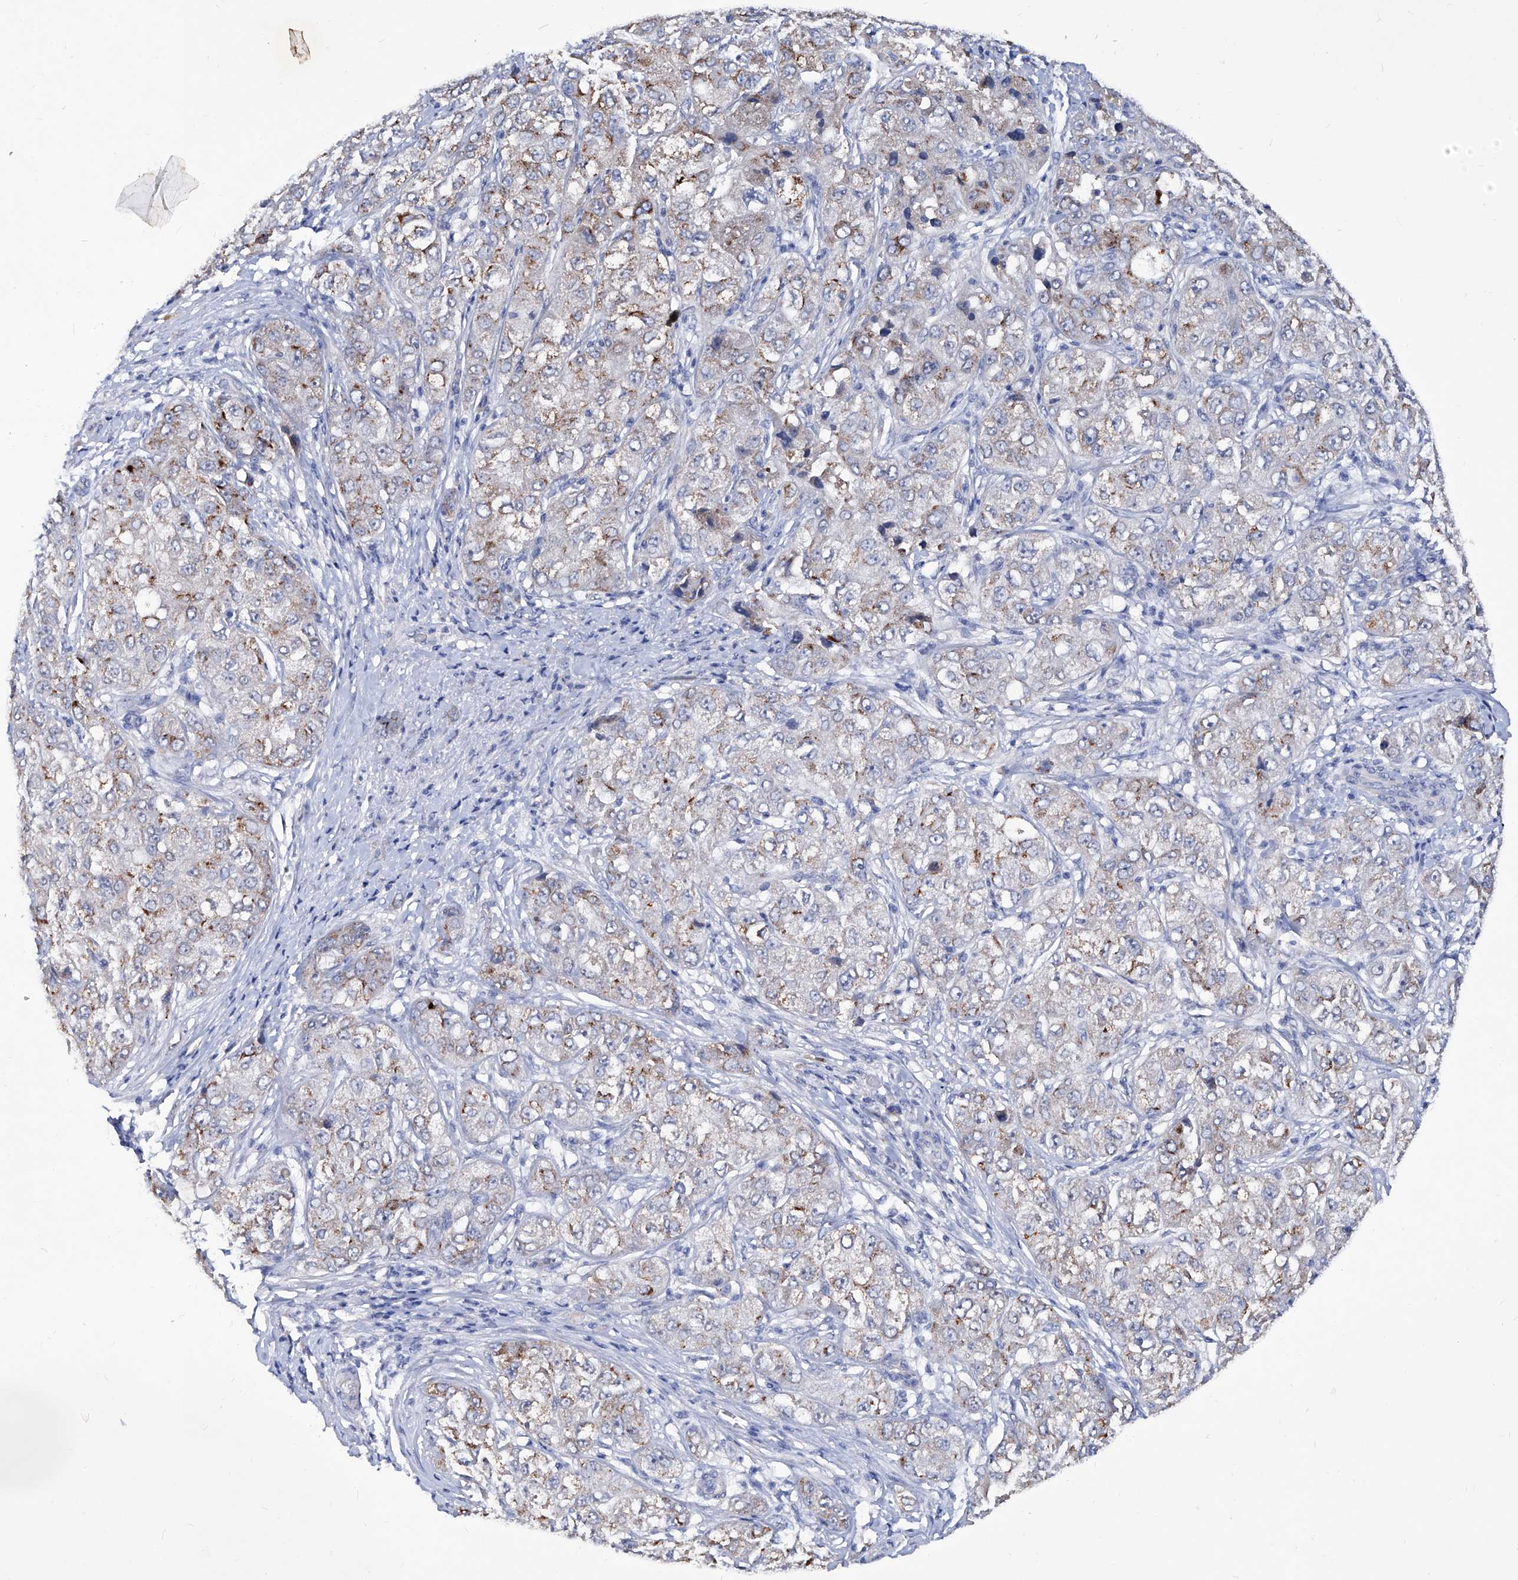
{"staining": {"intensity": "moderate", "quantity": "<25%", "location": "cytoplasmic/membranous"}, "tissue": "liver cancer", "cell_type": "Tumor cells", "image_type": "cancer", "snomed": [{"axis": "morphology", "description": "Carcinoma, Hepatocellular, NOS"}, {"axis": "topography", "description": "Liver"}], "caption": "Immunohistochemical staining of human liver cancer displays low levels of moderate cytoplasmic/membranous expression in about <25% of tumor cells.", "gene": "KLHL17", "patient": {"sex": "male", "age": 80}}